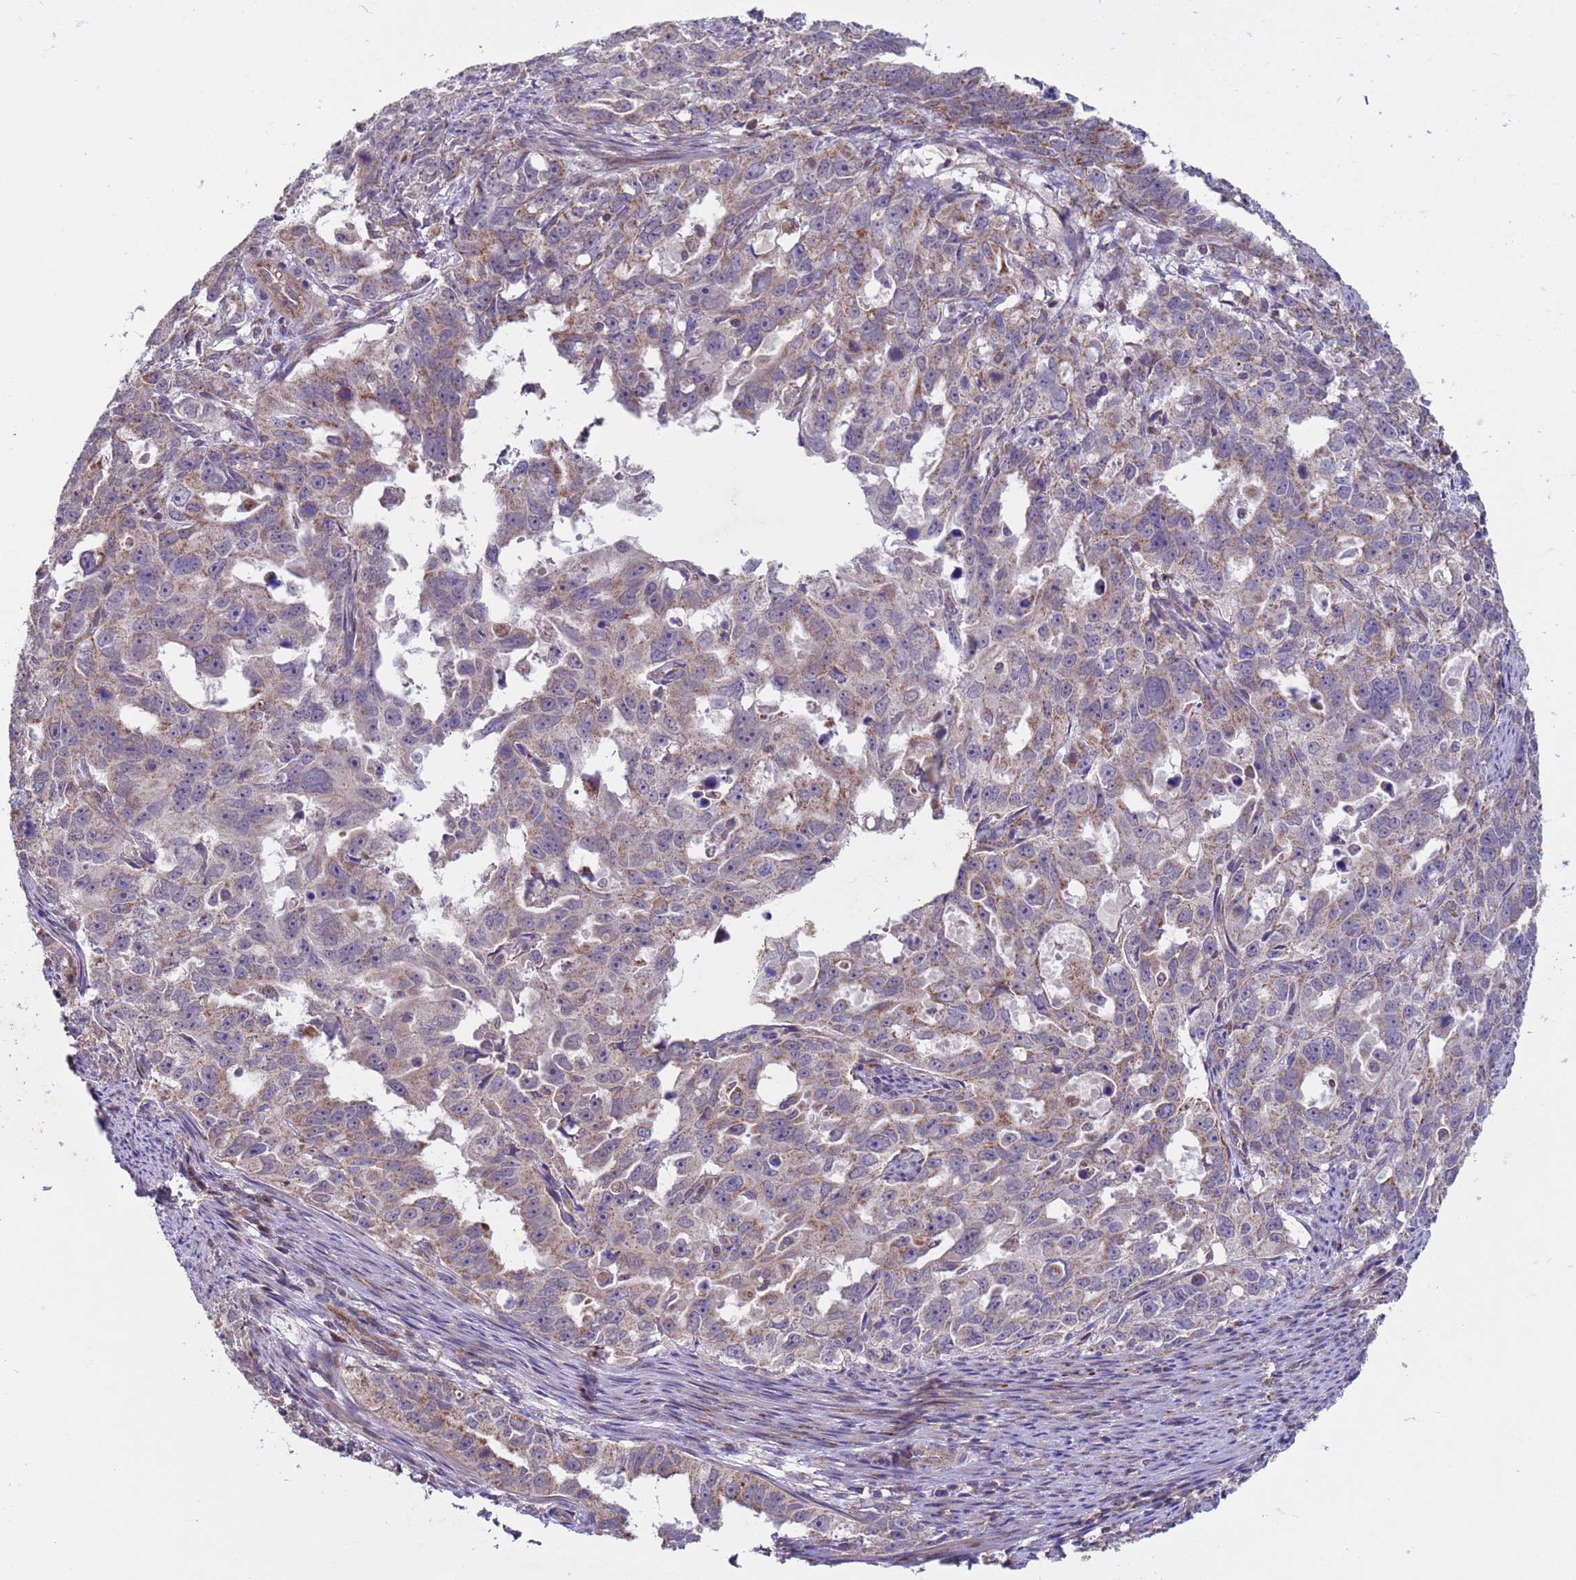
{"staining": {"intensity": "weak", "quantity": "25%-75%", "location": "cytoplasmic/membranous"}, "tissue": "endometrial cancer", "cell_type": "Tumor cells", "image_type": "cancer", "snomed": [{"axis": "morphology", "description": "Adenocarcinoma, NOS"}, {"axis": "topography", "description": "Endometrium"}], "caption": "Immunohistochemical staining of human adenocarcinoma (endometrial) displays low levels of weak cytoplasmic/membranous expression in about 25%-75% of tumor cells.", "gene": "ACAD8", "patient": {"sex": "female", "age": 65}}